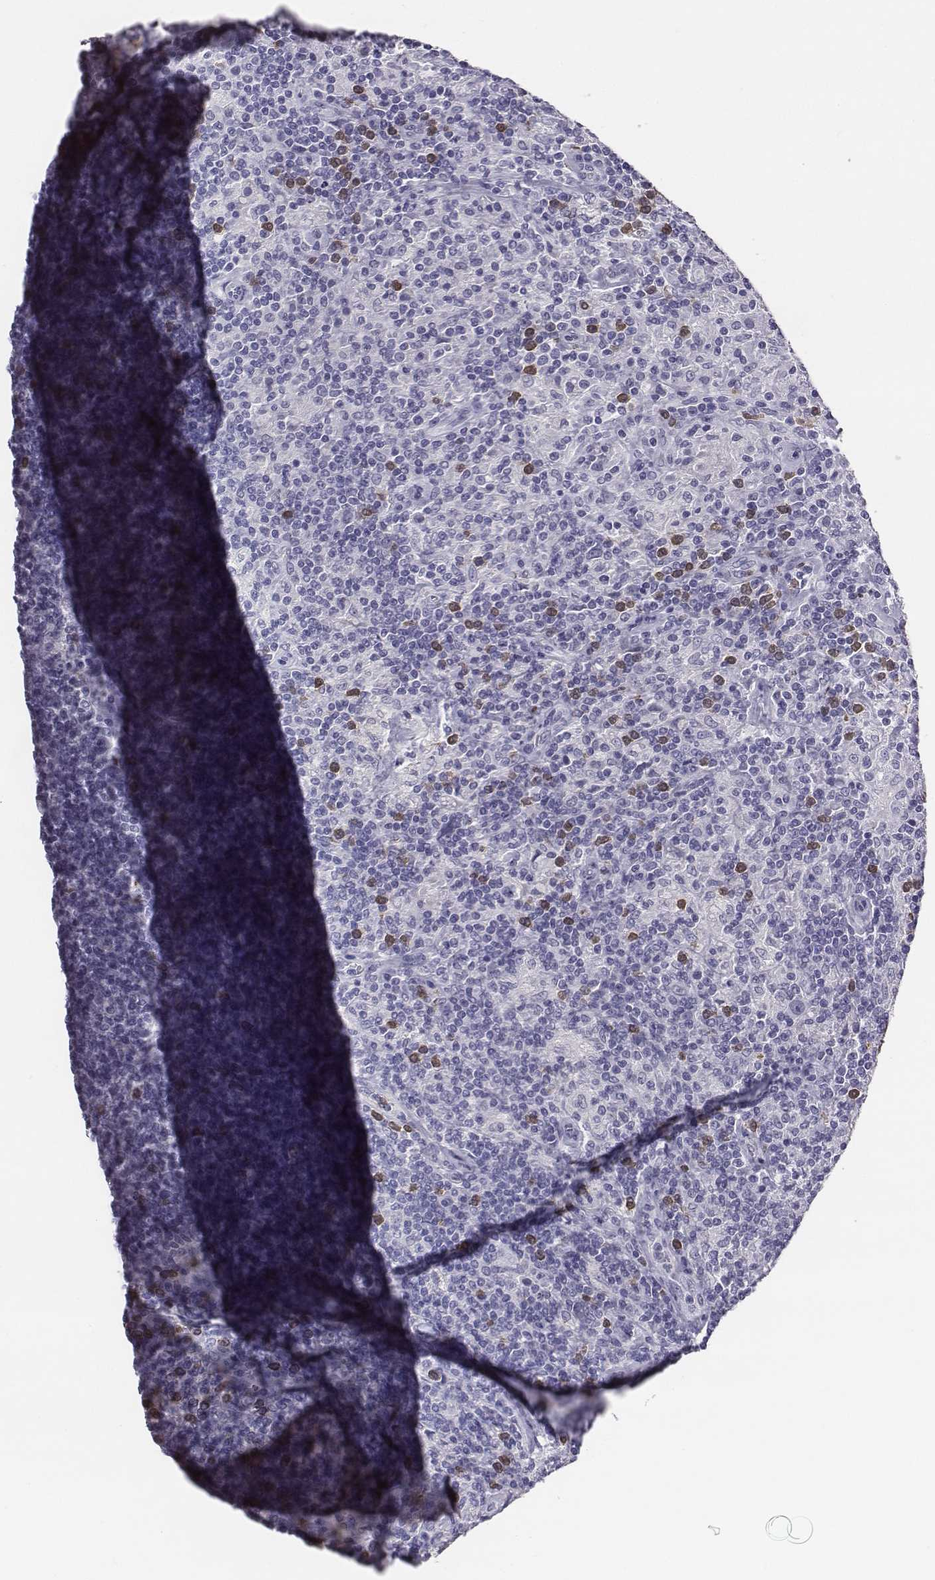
{"staining": {"intensity": "negative", "quantity": "none", "location": "none"}, "tissue": "lymphoma", "cell_type": "Tumor cells", "image_type": "cancer", "snomed": [{"axis": "morphology", "description": "Hodgkin's disease, NOS"}, {"axis": "topography", "description": "Lymph node"}], "caption": "An immunohistochemistry micrograph of Hodgkin's disease is shown. There is no staining in tumor cells of Hodgkin's disease.", "gene": "ACOD1", "patient": {"sex": "male", "age": 70}}